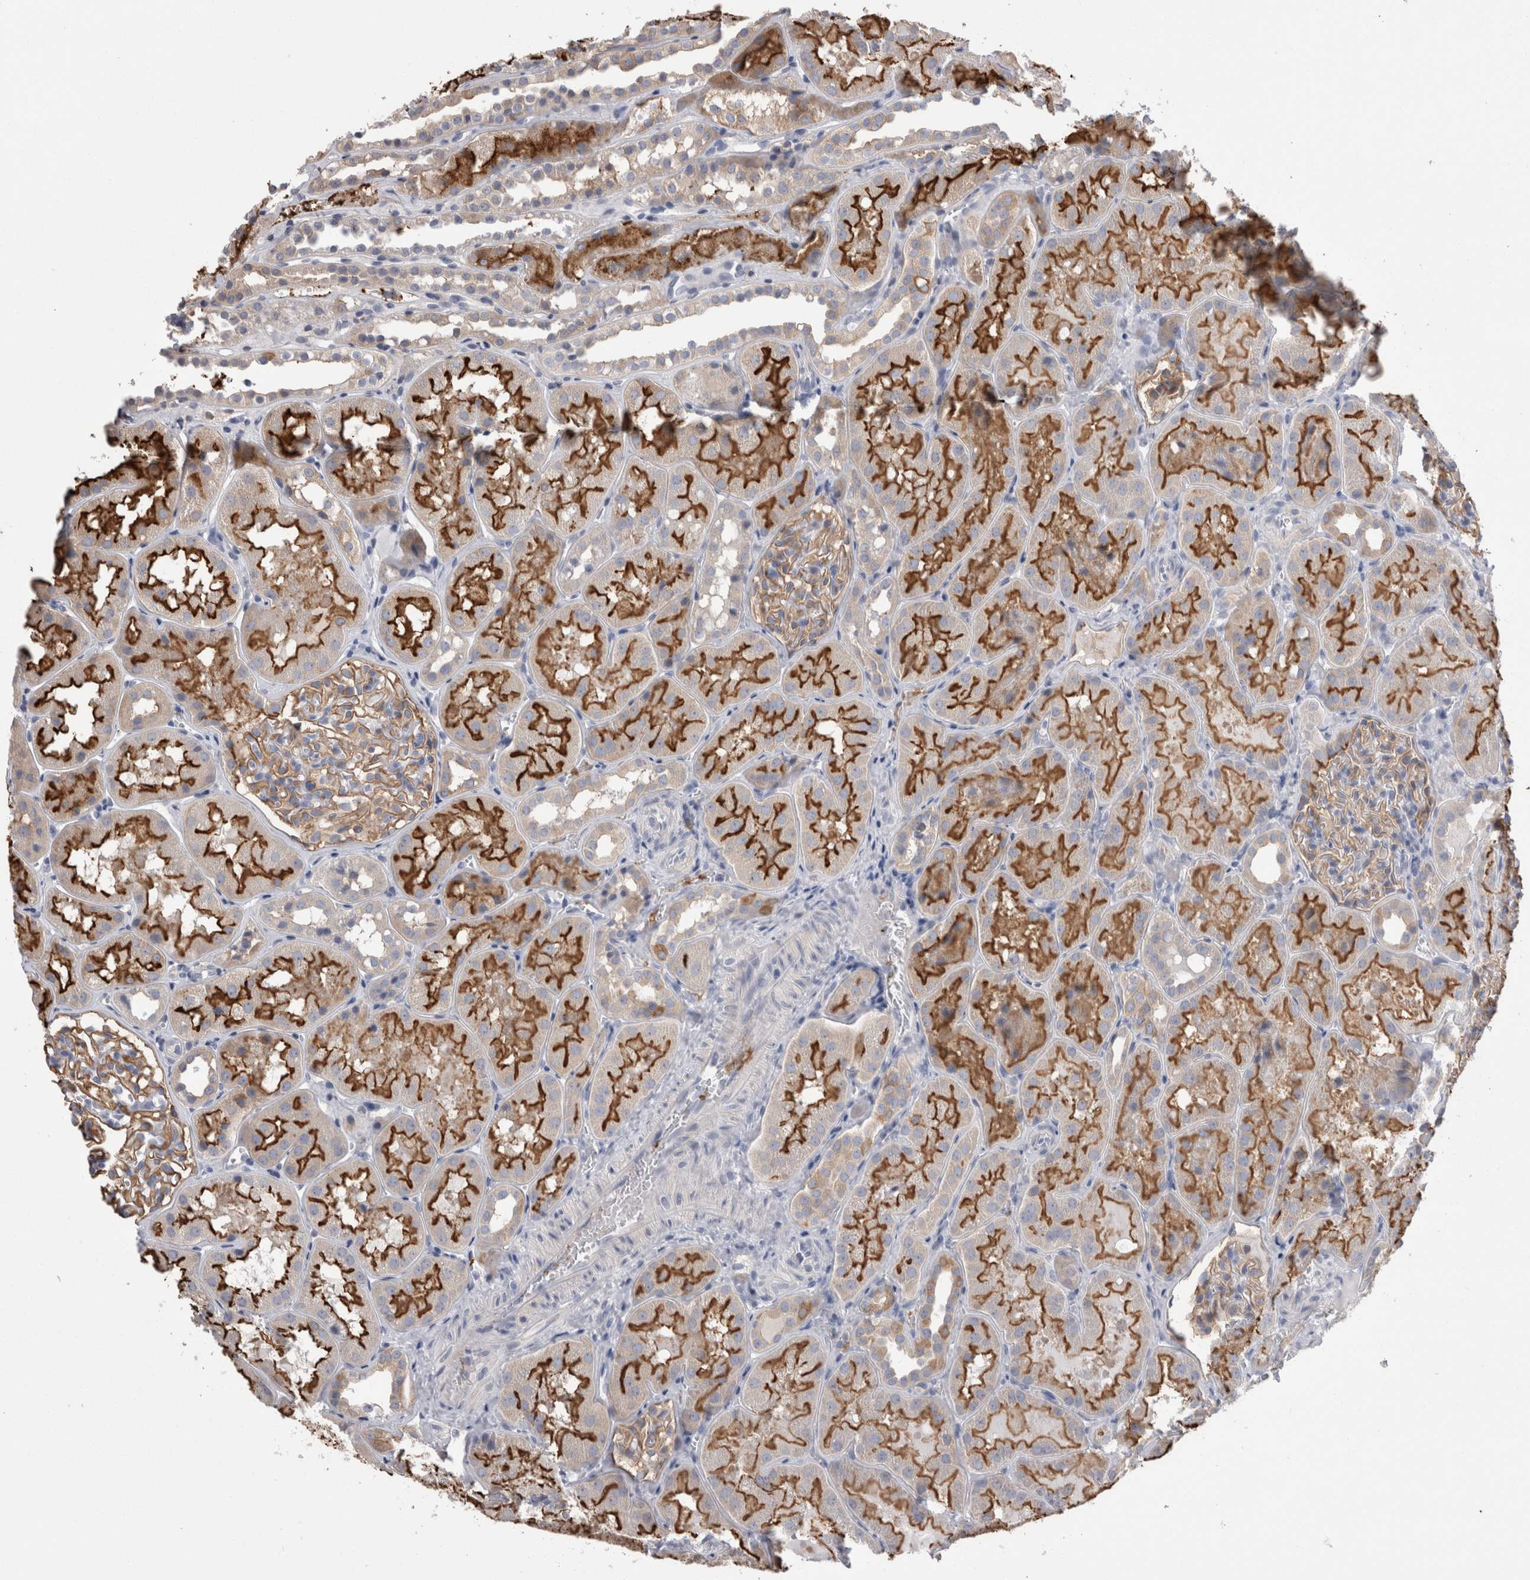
{"staining": {"intensity": "weak", "quantity": ">75%", "location": "cytoplasmic/membranous"}, "tissue": "kidney", "cell_type": "Cells in glomeruli", "image_type": "normal", "snomed": [{"axis": "morphology", "description": "Normal tissue, NOS"}, {"axis": "topography", "description": "Kidney"}], "caption": "Protein expression analysis of benign human kidney reveals weak cytoplasmic/membranous positivity in about >75% of cells in glomeruli. (DAB IHC with brightfield microscopy, high magnification).", "gene": "DCTN6", "patient": {"sex": "male", "age": 16}}